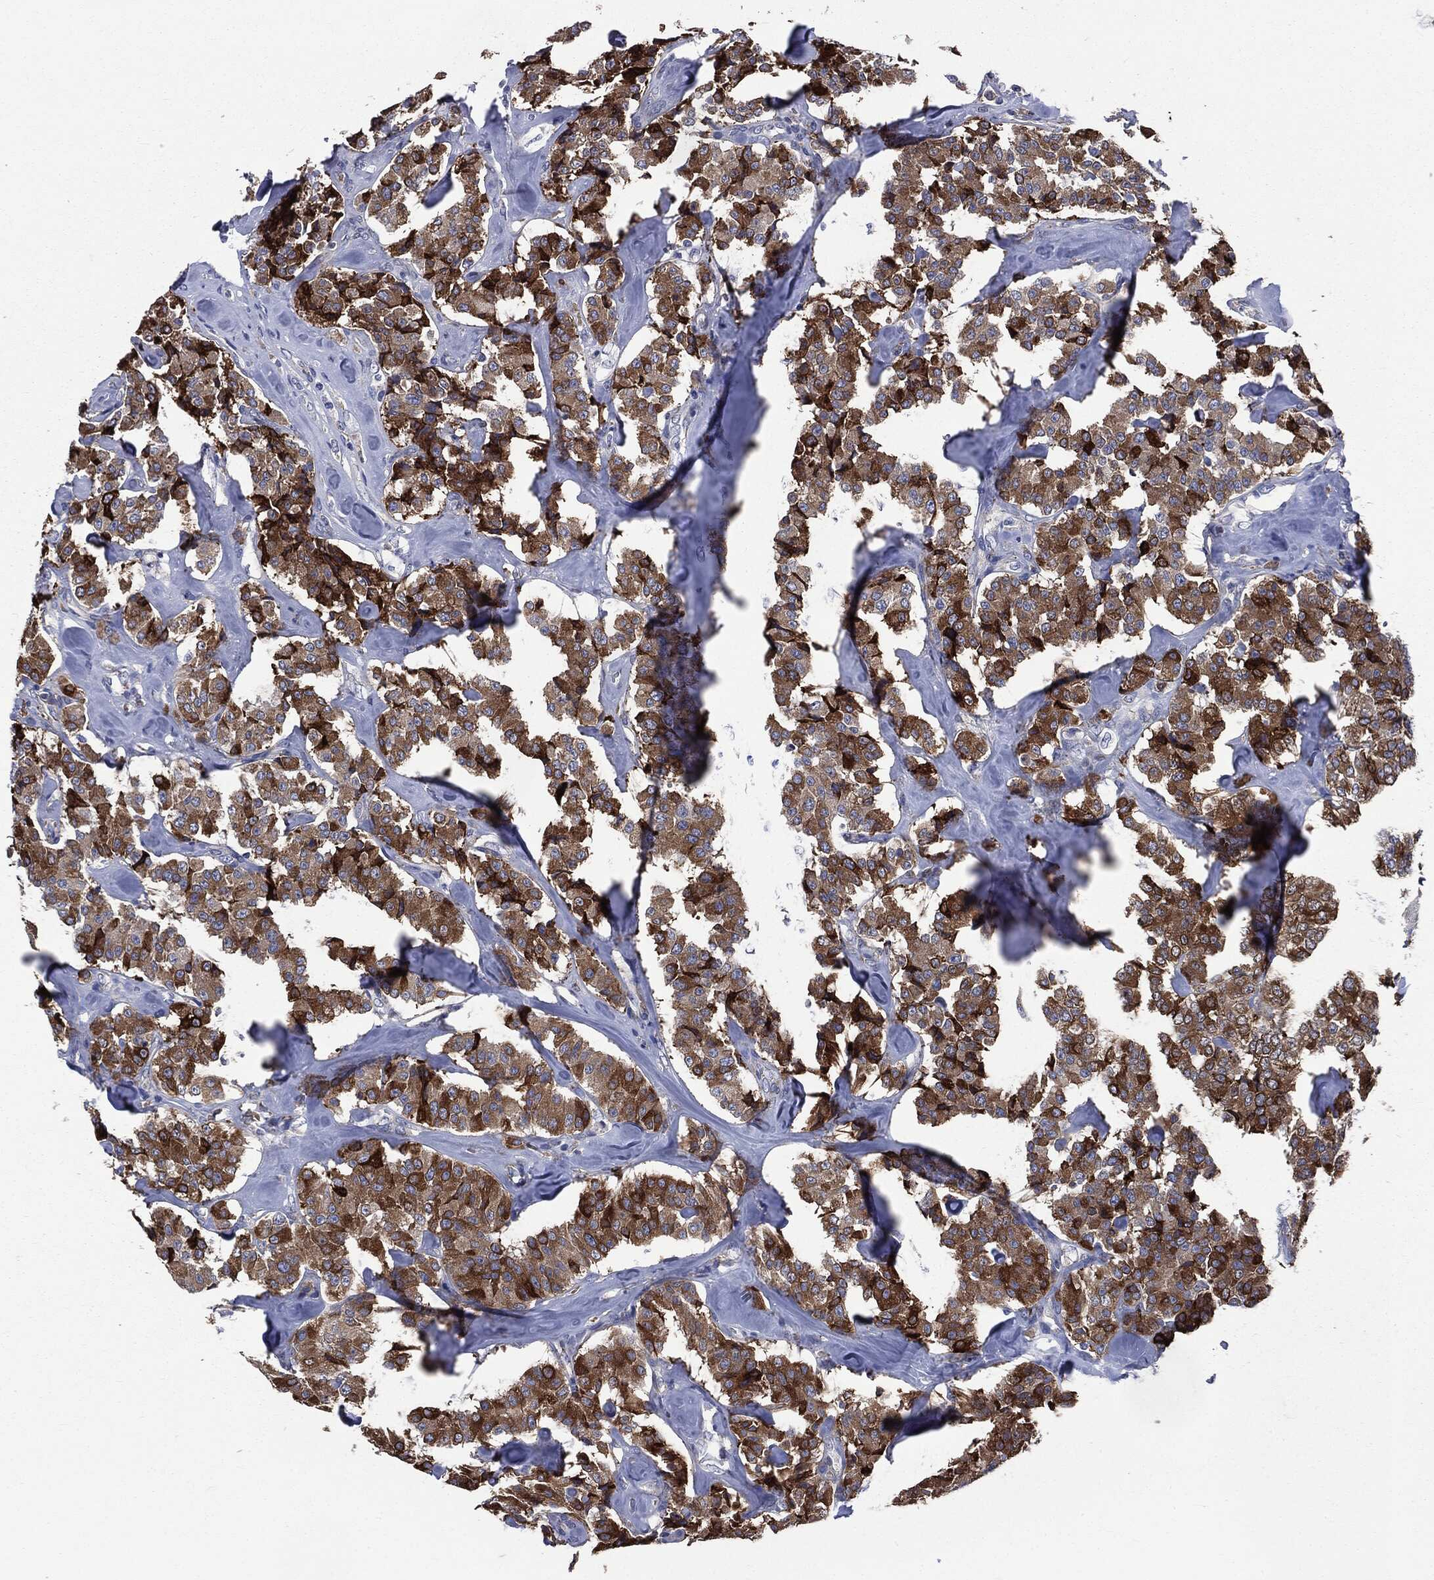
{"staining": {"intensity": "strong", "quantity": ">75%", "location": "cytoplasmic/membranous"}, "tissue": "carcinoid", "cell_type": "Tumor cells", "image_type": "cancer", "snomed": [{"axis": "morphology", "description": "Carcinoid, malignant, NOS"}, {"axis": "topography", "description": "Pancreas"}], "caption": "A high amount of strong cytoplasmic/membranous expression is present in about >75% of tumor cells in malignant carcinoid tissue. (Stains: DAB (3,3'-diaminobenzidine) in brown, nuclei in blue, Microscopy: brightfield microscopy at high magnification).", "gene": "PTGS2", "patient": {"sex": "male", "age": 41}}